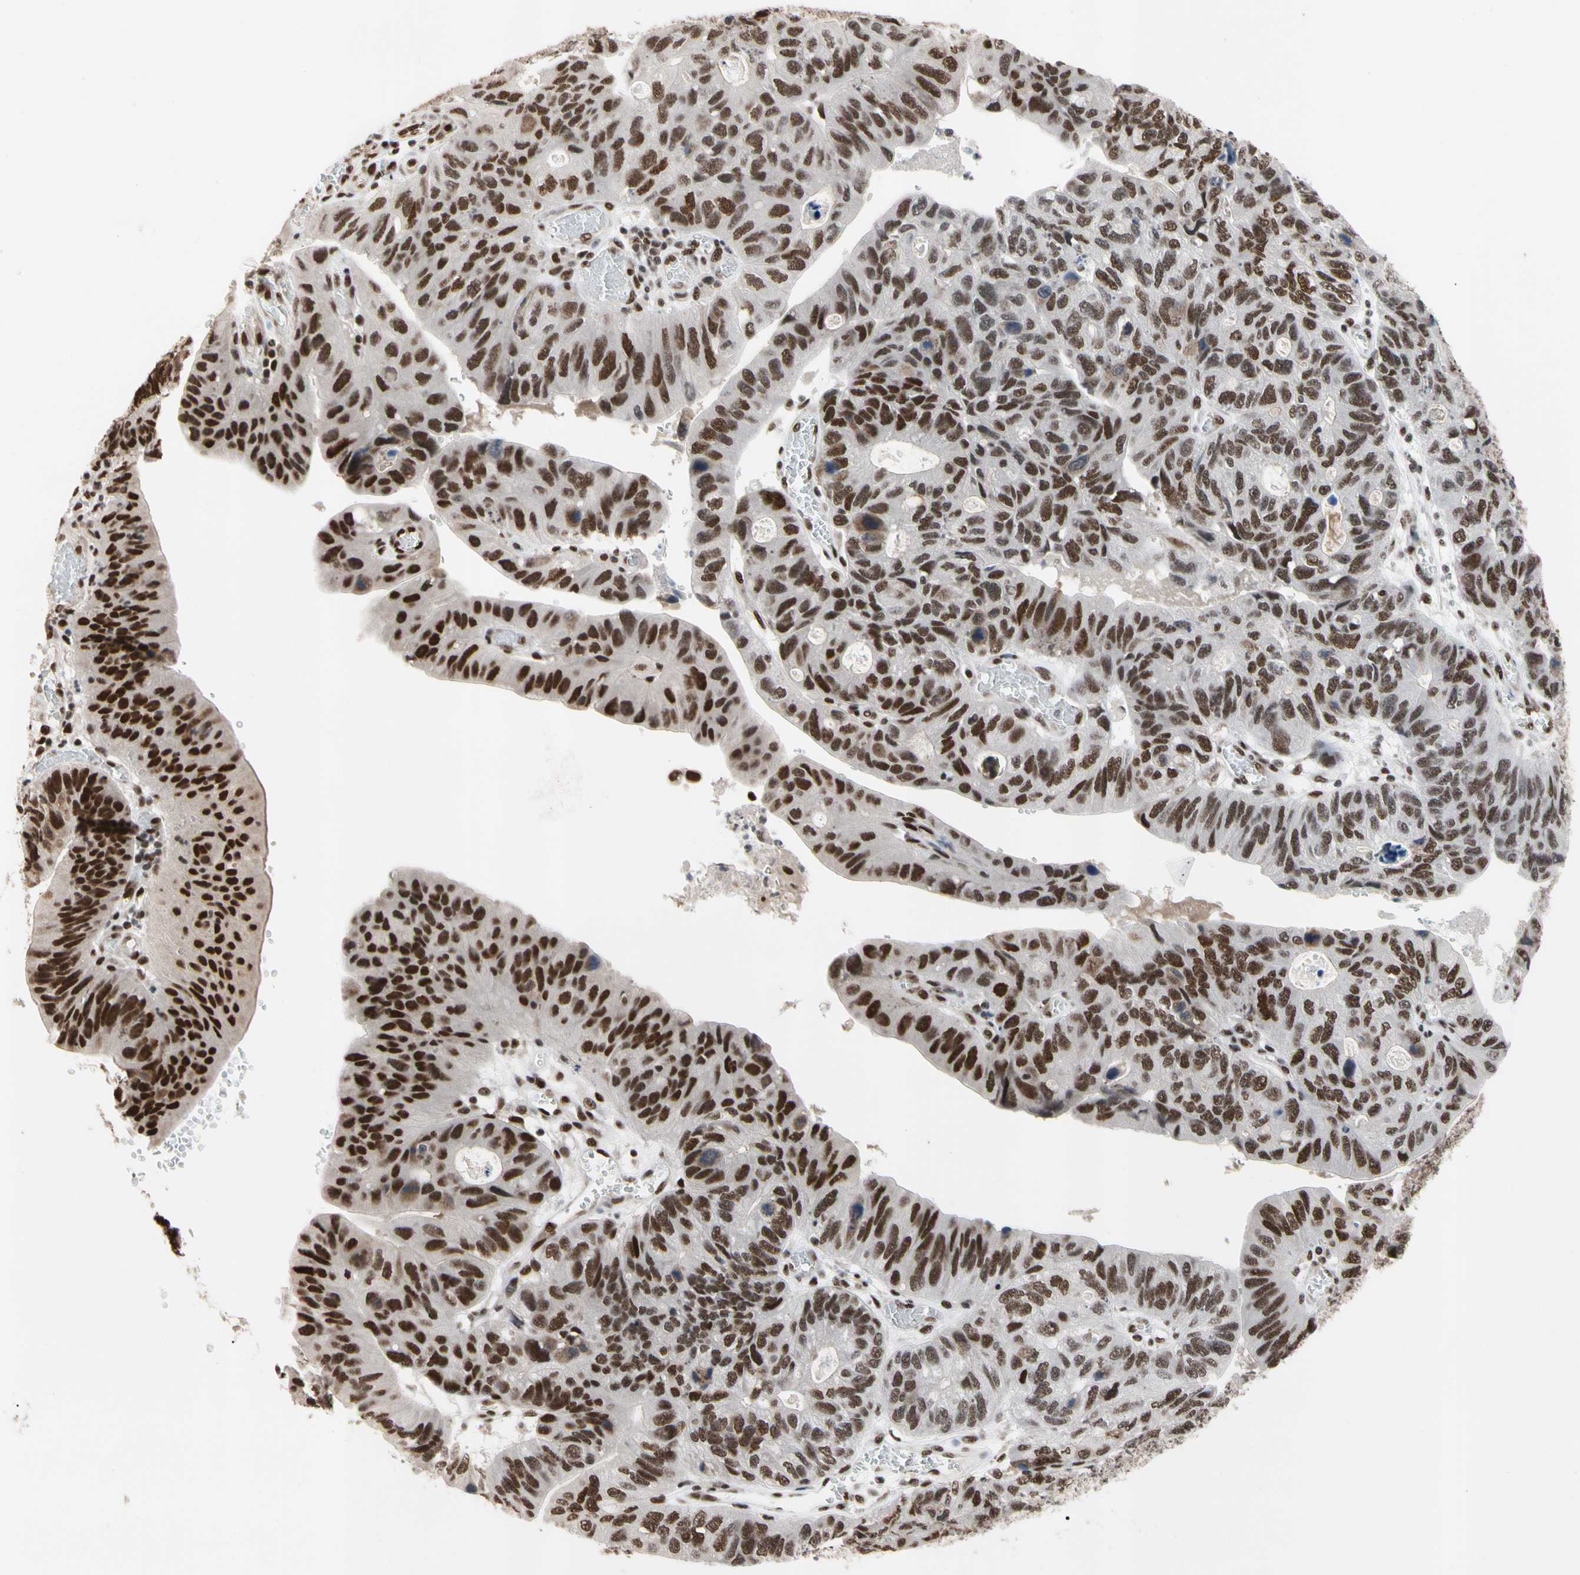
{"staining": {"intensity": "strong", "quantity": ">75%", "location": "nuclear"}, "tissue": "stomach cancer", "cell_type": "Tumor cells", "image_type": "cancer", "snomed": [{"axis": "morphology", "description": "Adenocarcinoma, NOS"}, {"axis": "topography", "description": "Stomach"}], "caption": "An IHC photomicrograph of tumor tissue is shown. Protein staining in brown shows strong nuclear positivity in stomach cancer (adenocarcinoma) within tumor cells. The staining was performed using DAB, with brown indicating positive protein expression. Nuclei are stained blue with hematoxylin.", "gene": "FAM98B", "patient": {"sex": "male", "age": 59}}